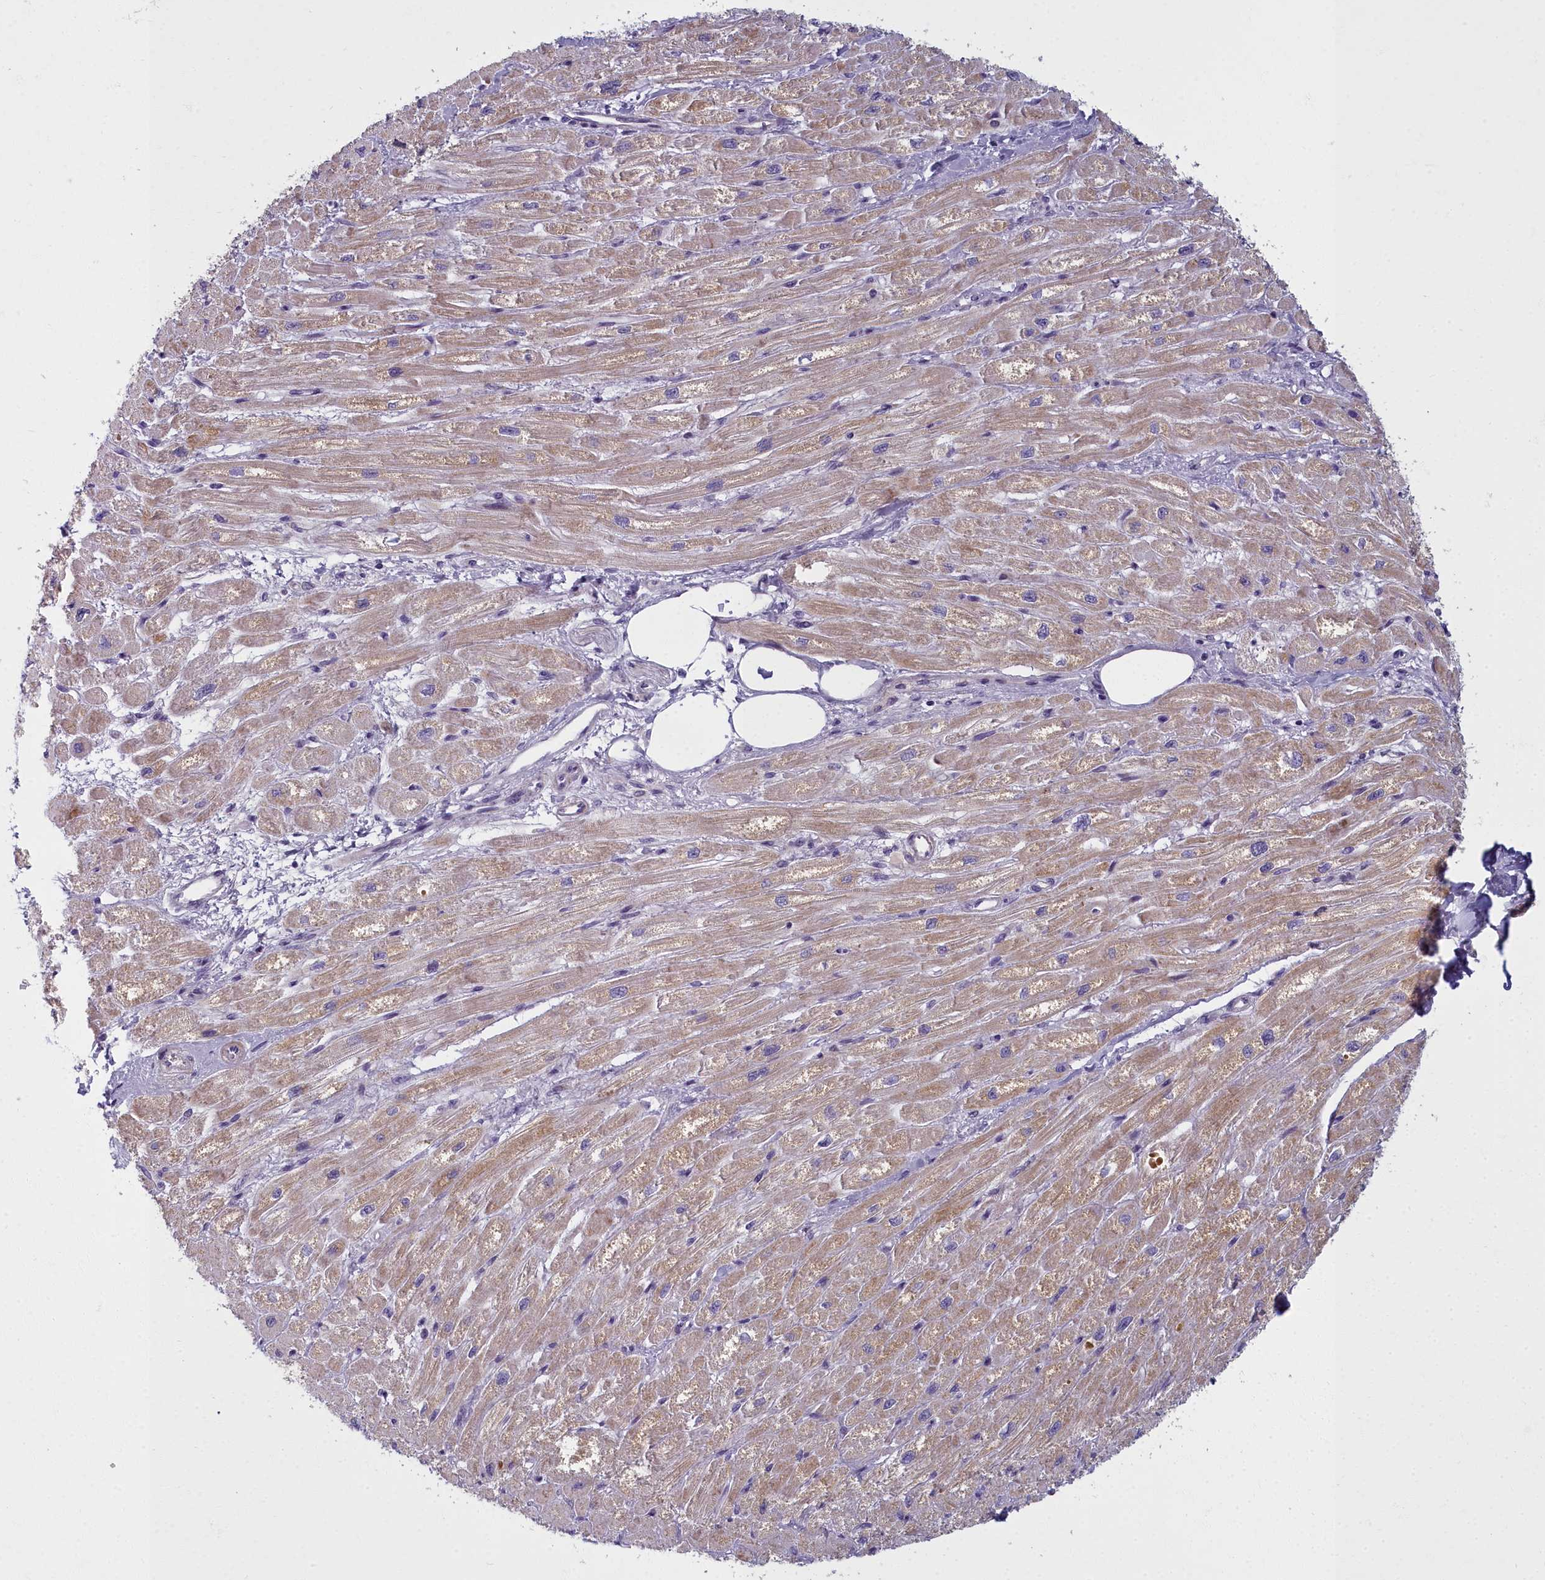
{"staining": {"intensity": "weak", "quantity": "25%-75%", "location": "cytoplasmic/membranous"}, "tissue": "heart muscle", "cell_type": "Cardiomyocytes", "image_type": "normal", "snomed": [{"axis": "morphology", "description": "Normal tissue, NOS"}, {"axis": "topography", "description": "Heart"}], "caption": "Immunohistochemical staining of benign human heart muscle shows weak cytoplasmic/membranous protein positivity in approximately 25%-75% of cardiomyocytes. Using DAB (3,3'-diaminobenzidine) (brown) and hematoxylin (blue) stains, captured at high magnification using brightfield microscopy.", "gene": "ARL15", "patient": {"sex": "male", "age": 65}}